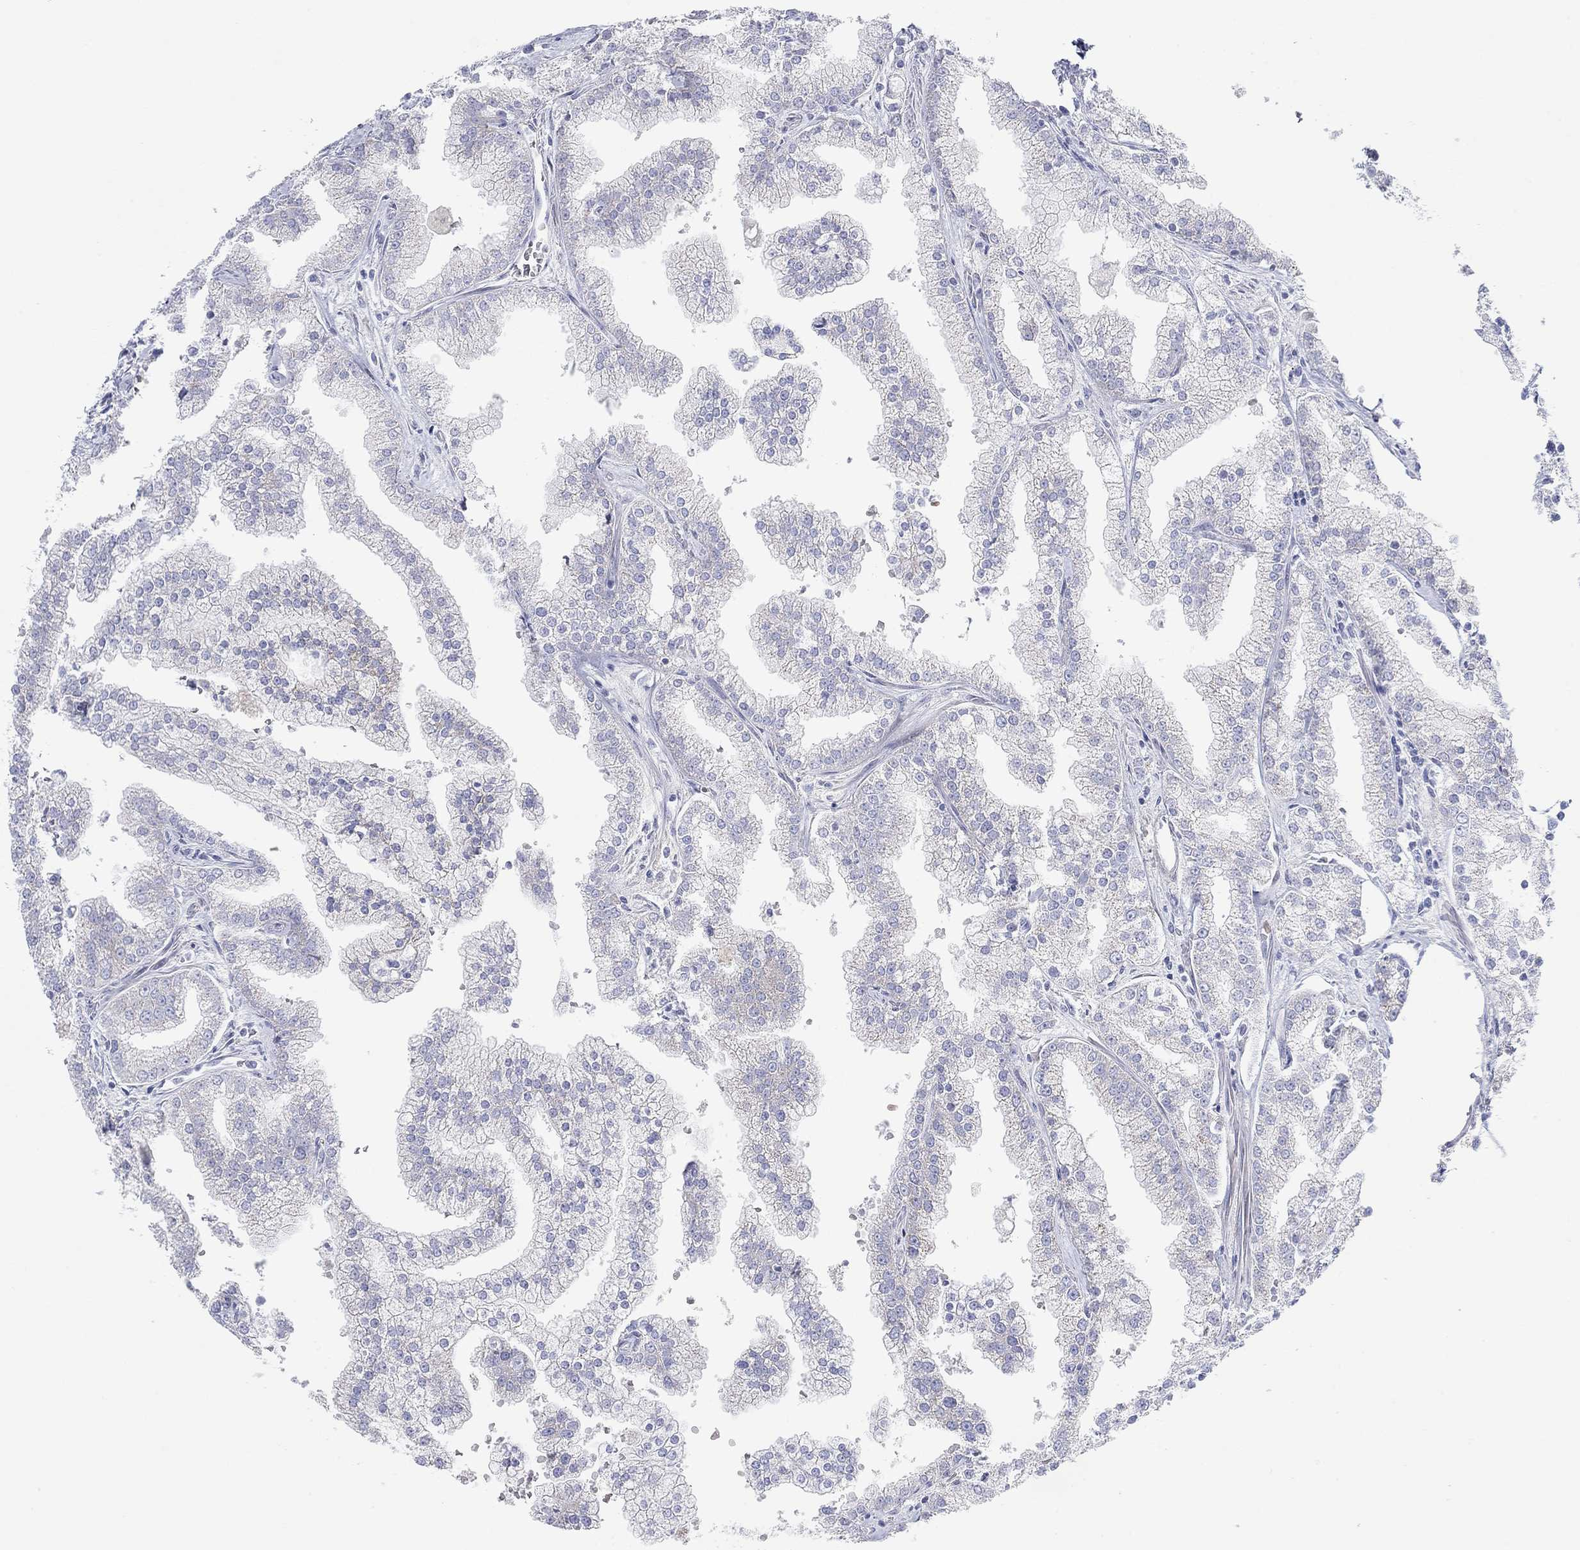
{"staining": {"intensity": "negative", "quantity": "none", "location": "none"}, "tissue": "prostate cancer", "cell_type": "Tumor cells", "image_type": "cancer", "snomed": [{"axis": "morphology", "description": "Adenocarcinoma, NOS"}, {"axis": "topography", "description": "Prostate"}], "caption": "An image of human adenocarcinoma (prostate) is negative for staining in tumor cells.", "gene": "CHI3L2", "patient": {"sex": "male", "age": 70}}